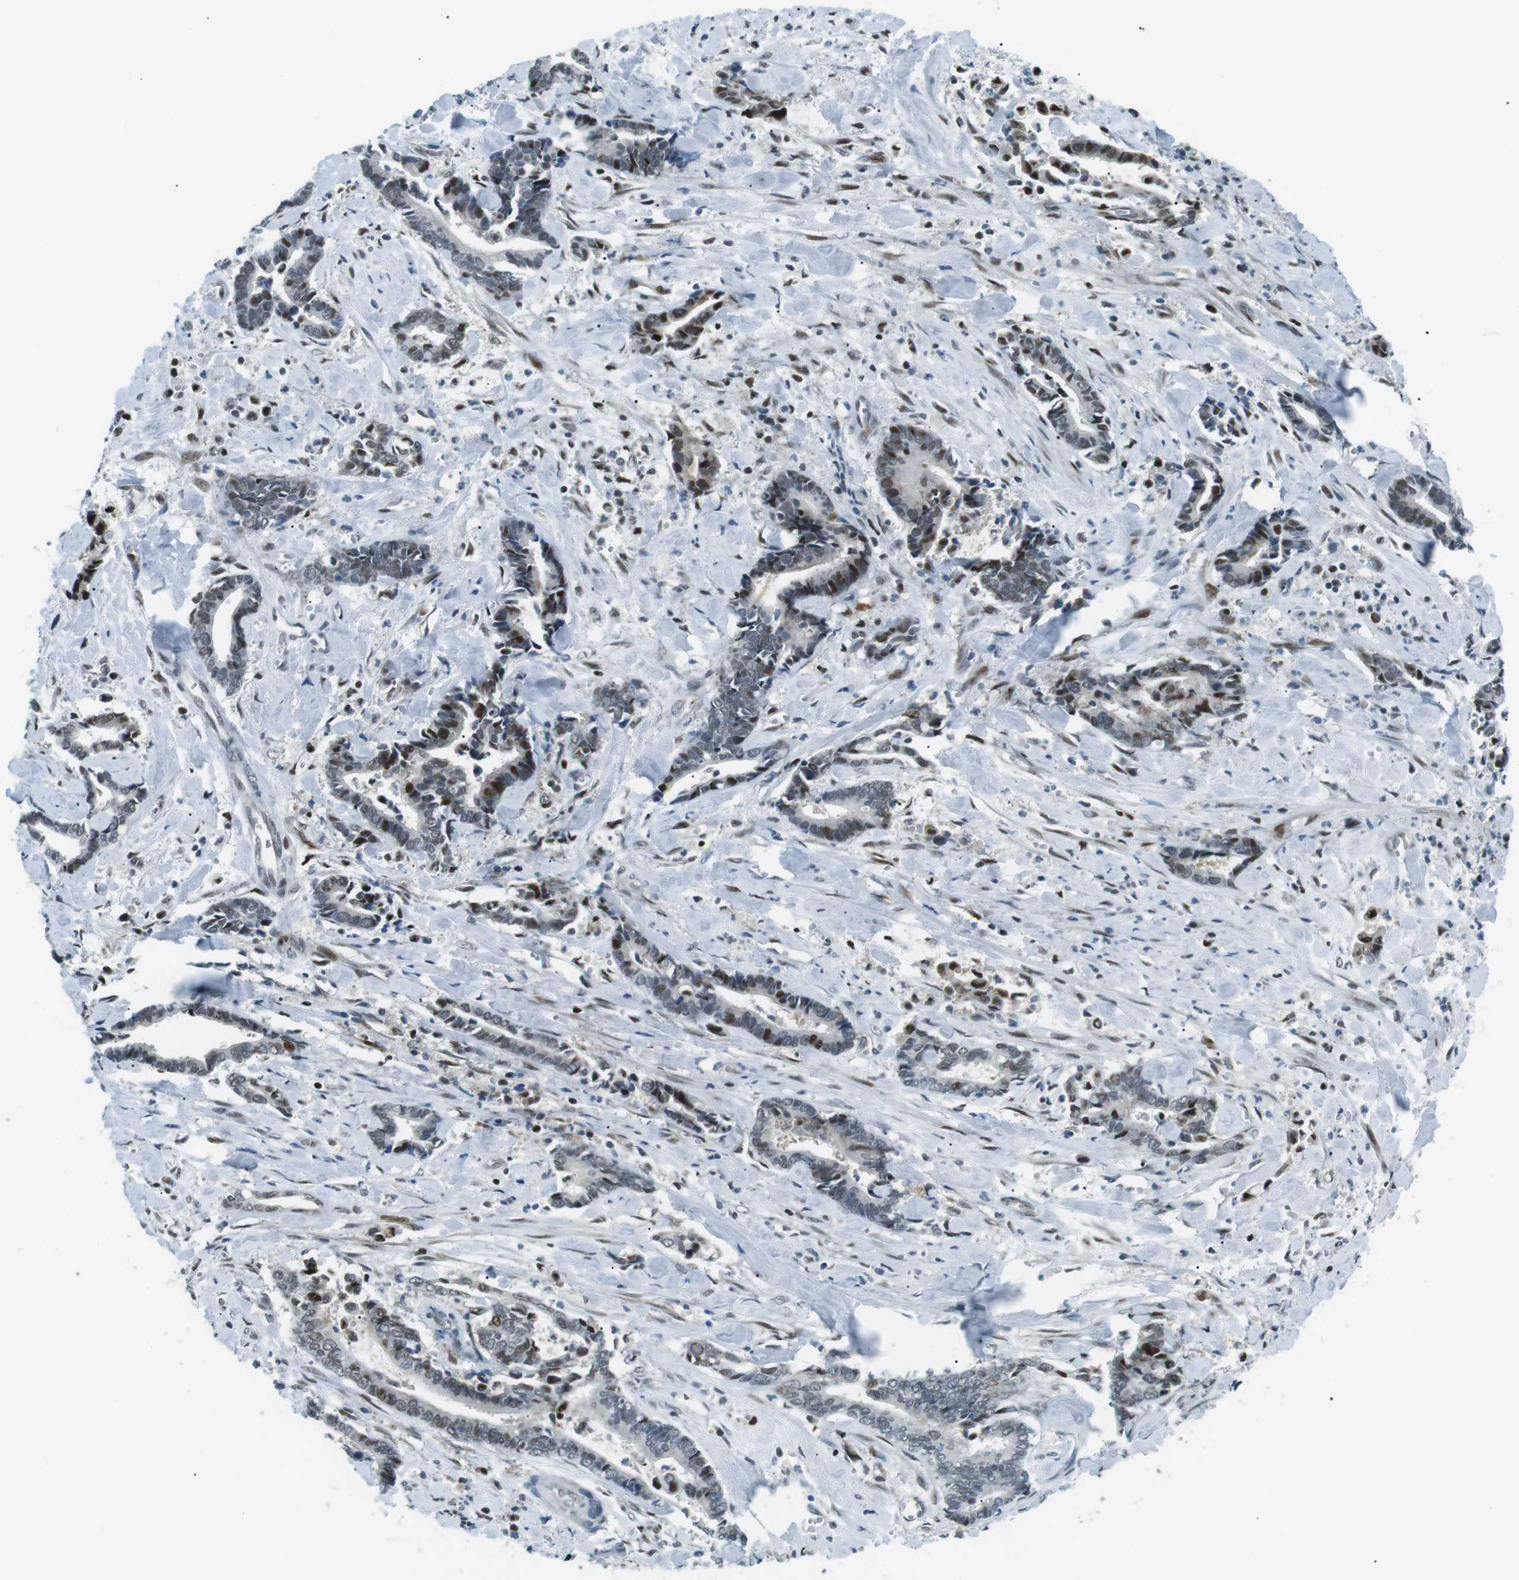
{"staining": {"intensity": "moderate", "quantity": "<25%", "location": "nuclear"}, "tissue": "cervical cancer", "cell_type": "Tumor cells", "image_type": "cancer", "snomed": [{"axis": "morphology", "description": "Adenocarcinoma, NOS"}, {"axis": "topography", "description": "Cervix"}], "caption": "Human cervical adenocarcinoma stained with a brown dye shows moderate nuclear positive expression in approximately <25% of tumor cells.", "gene": "PJA1", "patient": {"sex": "female", "age": 44}}